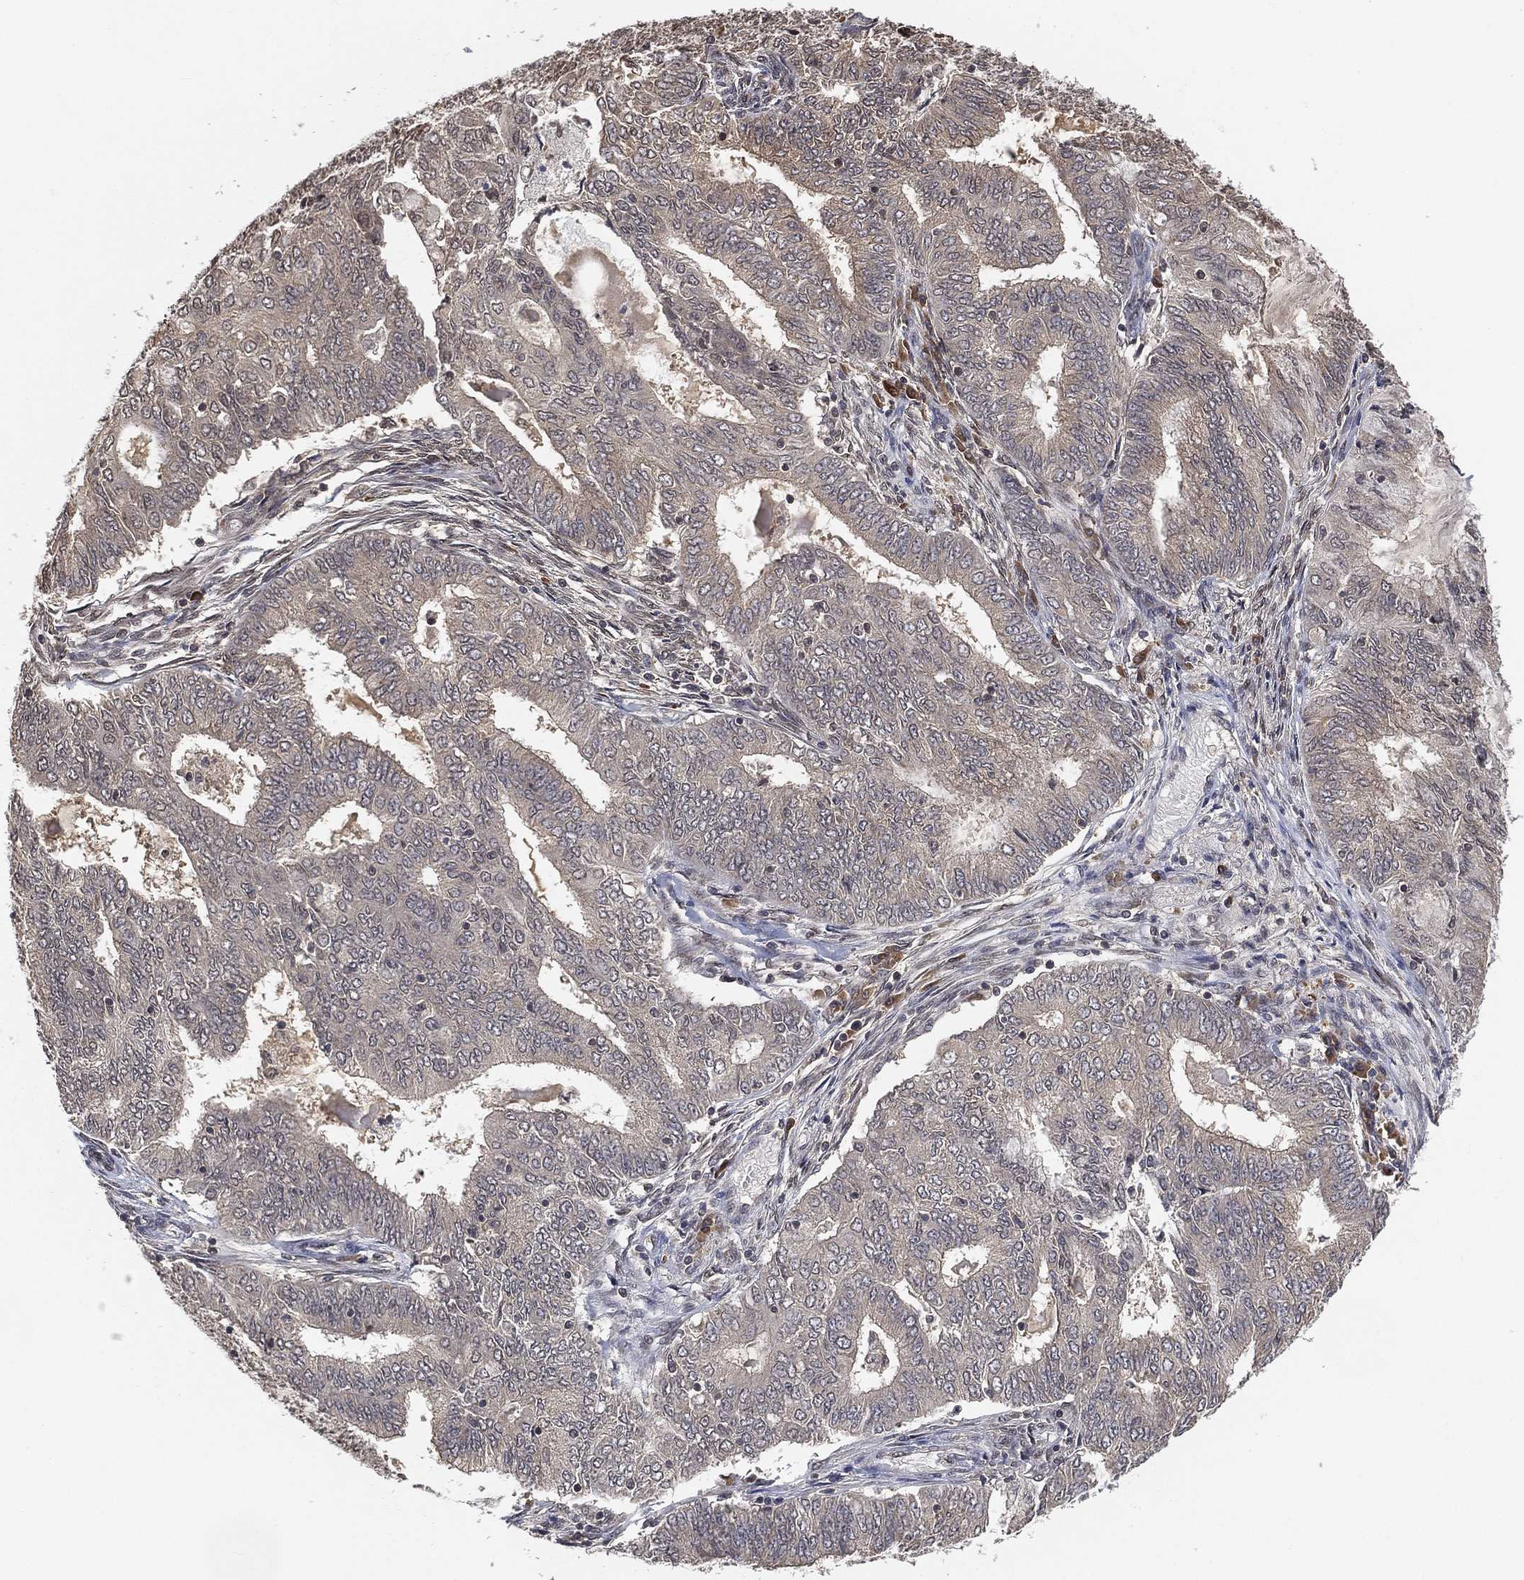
{"staining": {"intensity": "negative", "quantity": "none", "location": "none"}, "tissue": "endometrial cancer", "cell_type": "Tumor cells", "image_type": "cancer", "snomed": [{"axis": "morphology", "description": "Adenocarcinoma, NOS"}, {"axis": "topography", "description": "Endometrium"}], "caption": "This photomicrograph is of endometrial cancer stained with immunohistochemistry (IHC) to label a protein in brown with the nuclei are counter-stained blue. There is no positivity in tumor cells.", "gene": "UBA5", "patient": {"sex": "female", "age": 62}}